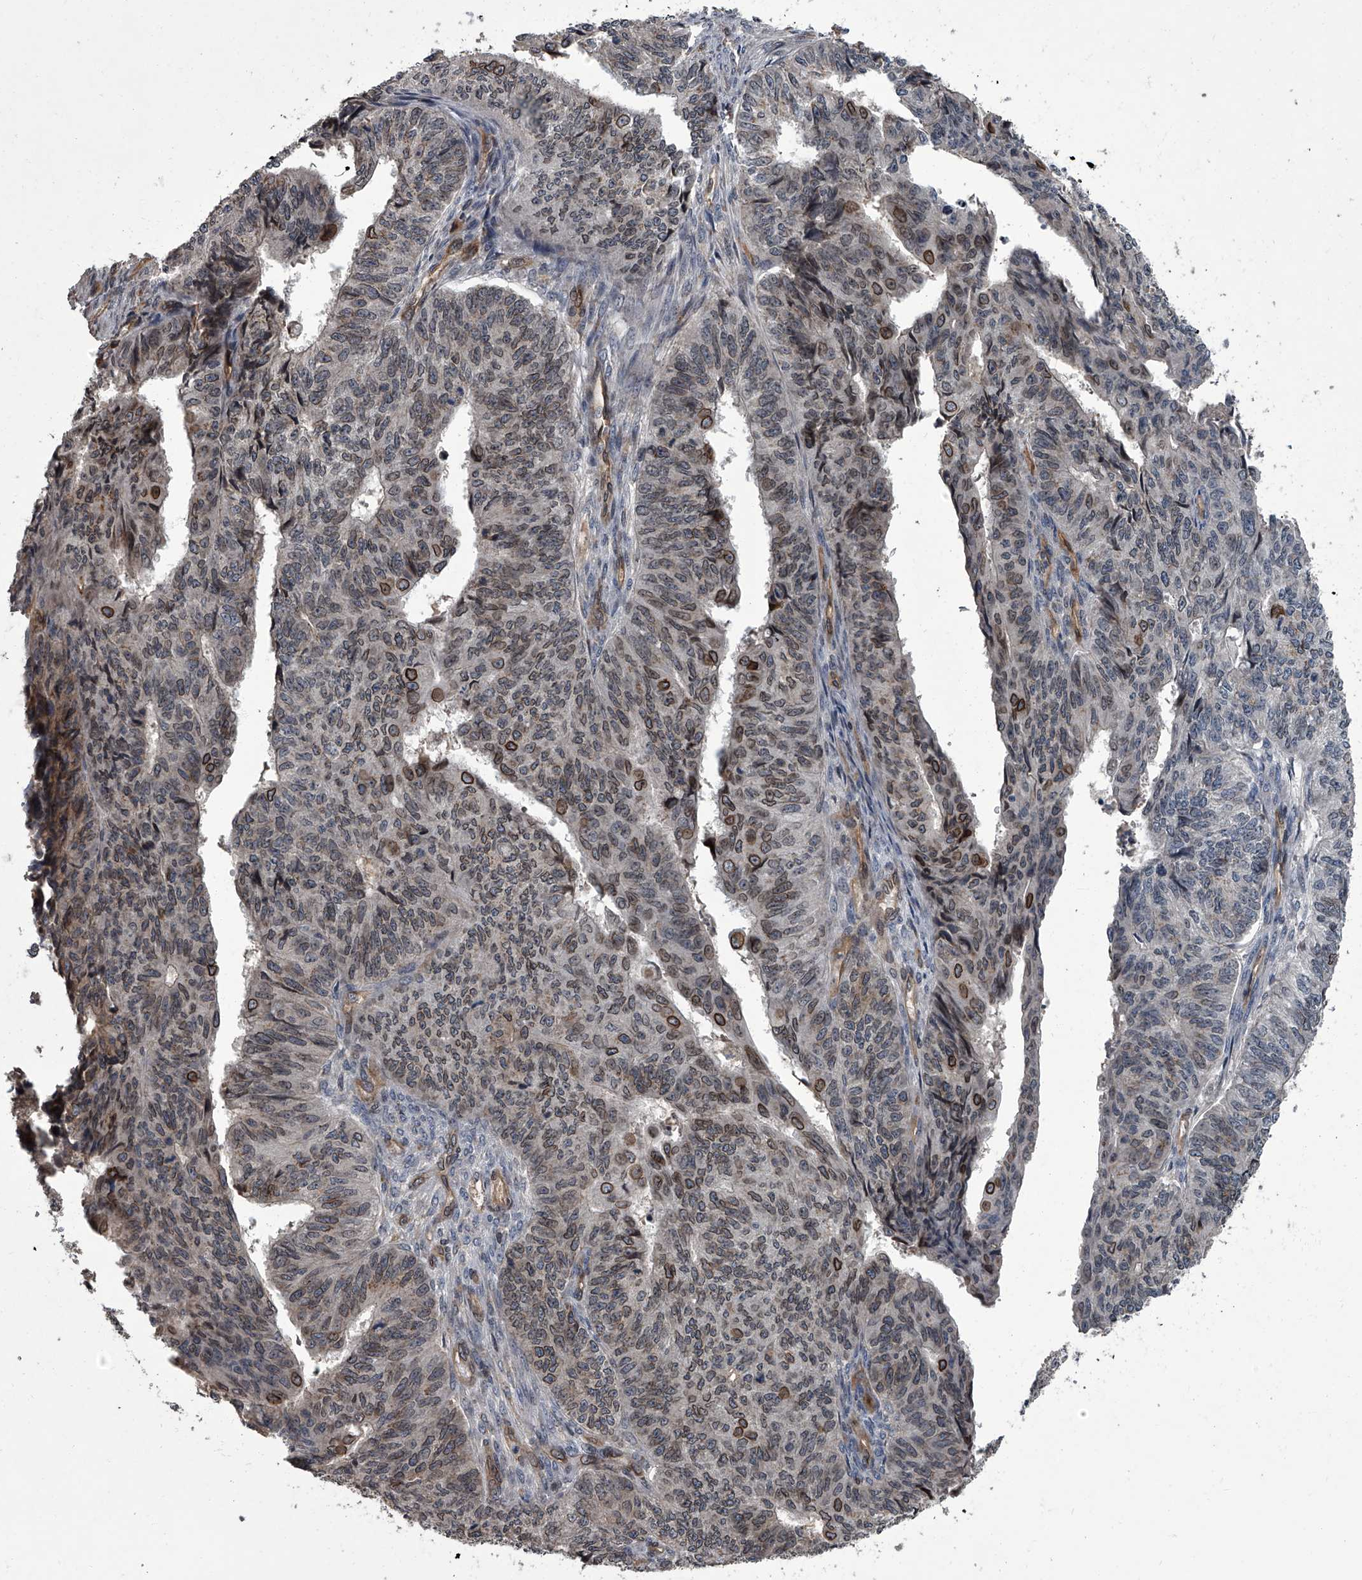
{"staining": {"intensity": "moderate", "quantity": "<25%", "location": "cytoplasmic/membranous,nuclear"}, "tissue": "endometrial cancer", "cell_type": "Tumor cells", "image_type": "cancer", "snomed": [{"axis": "morphology", "description": "Adenocarcinoma, NOS"}, {"axis": "topography", "description": "Endometrium"}], "caption": "Approximately <25% of tumor cells in adenocarcinoma (endometrial) demonstrate moderate cytoplasmic/membranous and nuclear protein positivity as visualized by brown immunohistochemical staining.", "gene": "LRRC8C", "patient": {"sex": "female", "age": 32}}